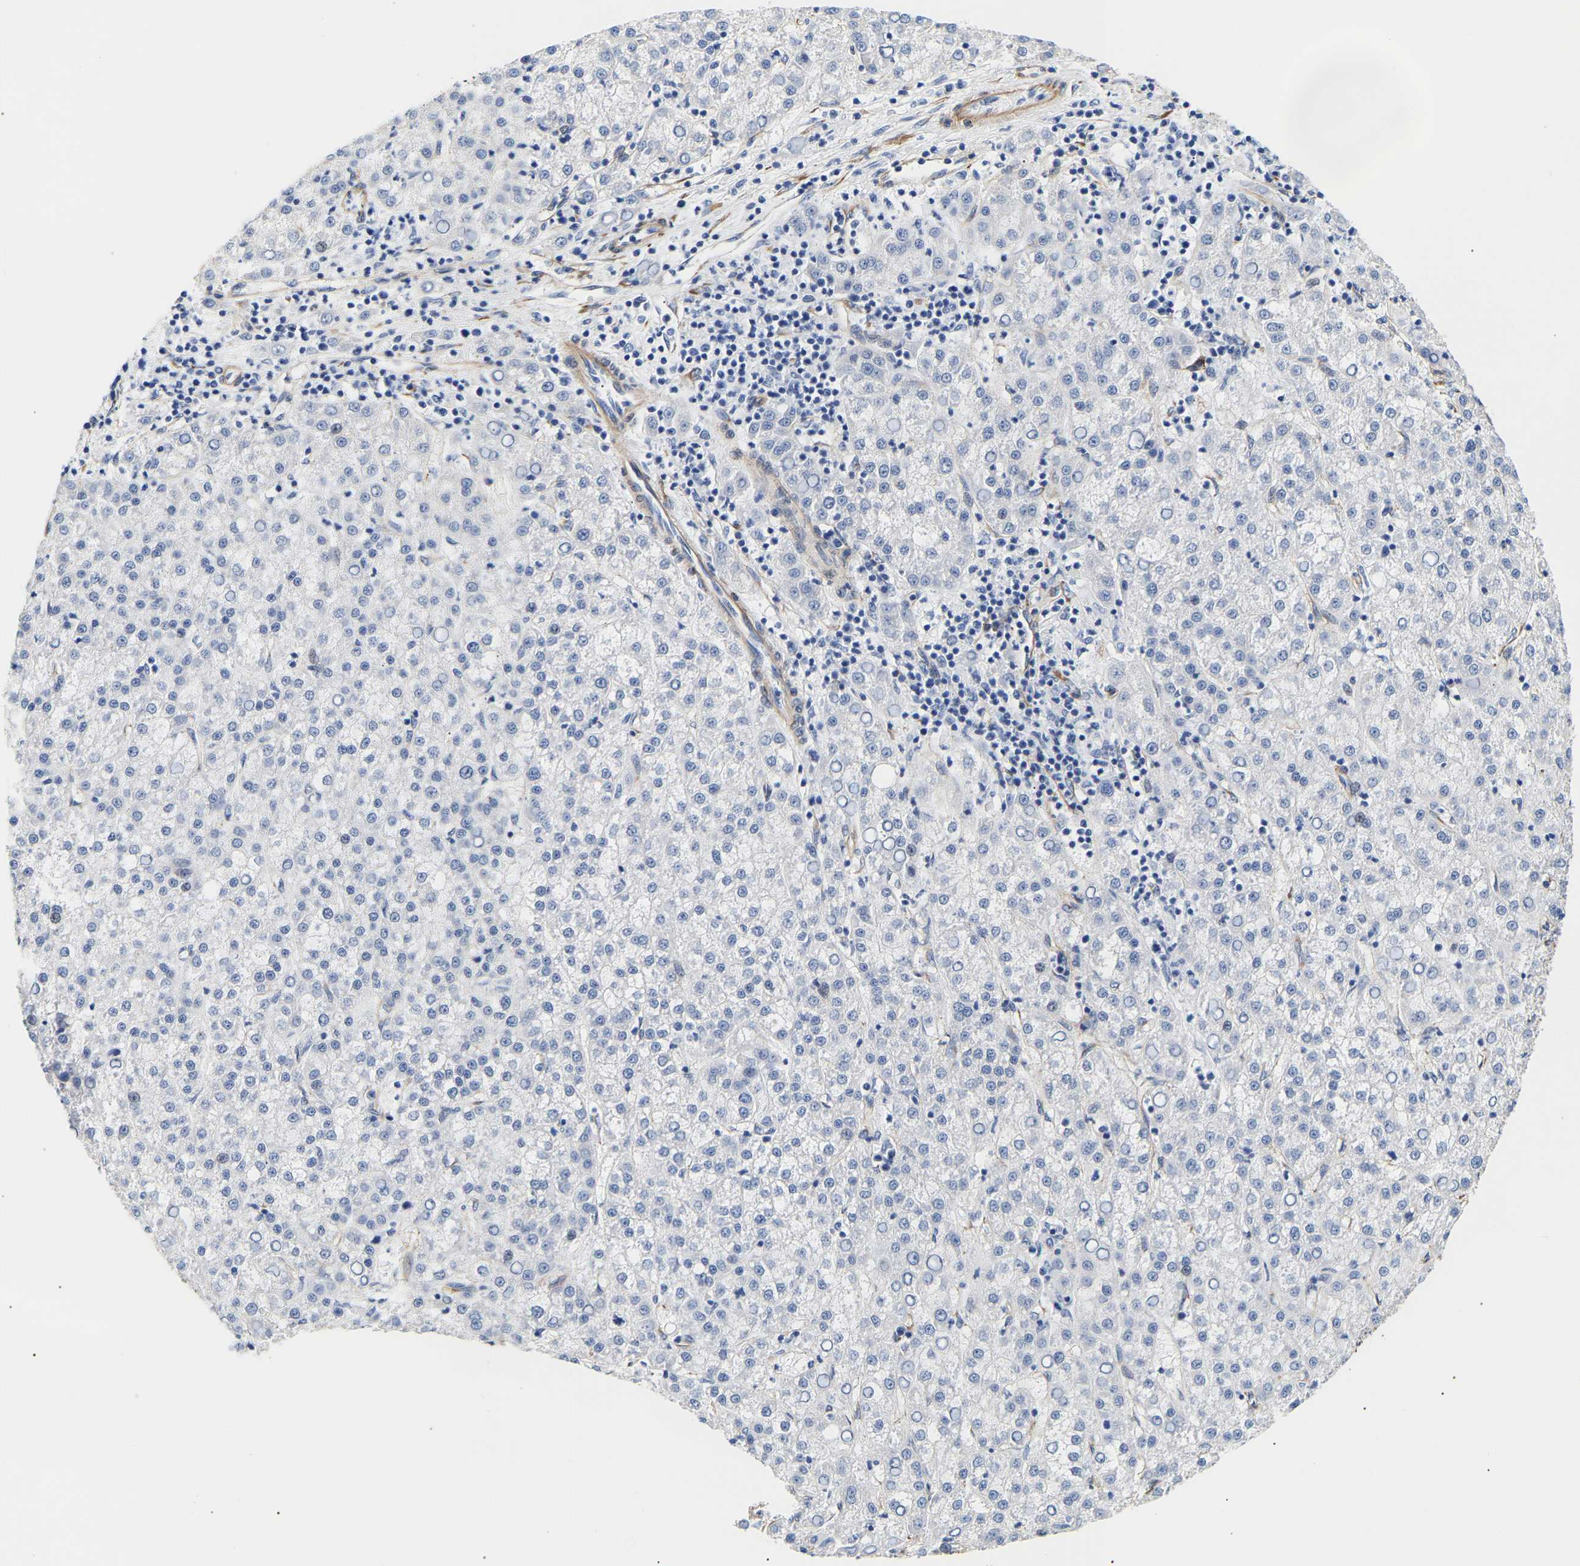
{"staining": {"intensity": "negative", "quantity": "none", "location": "none"}, "tissue": "liver cancer", "cell_type": "Tumor cells", "image_type": "cancer", "snomed": [{"axis": "morphology", "description": "Carcinoma, Hepatocellular, NOS"}, {"axis": "topography", "description": "Liver"}], "caption": "Micrograph shows no protein positivity in tumor cells of liver cancer tissue.", "gene": "IGFBP7", "patient": {"sex": "female", "age": 58}}